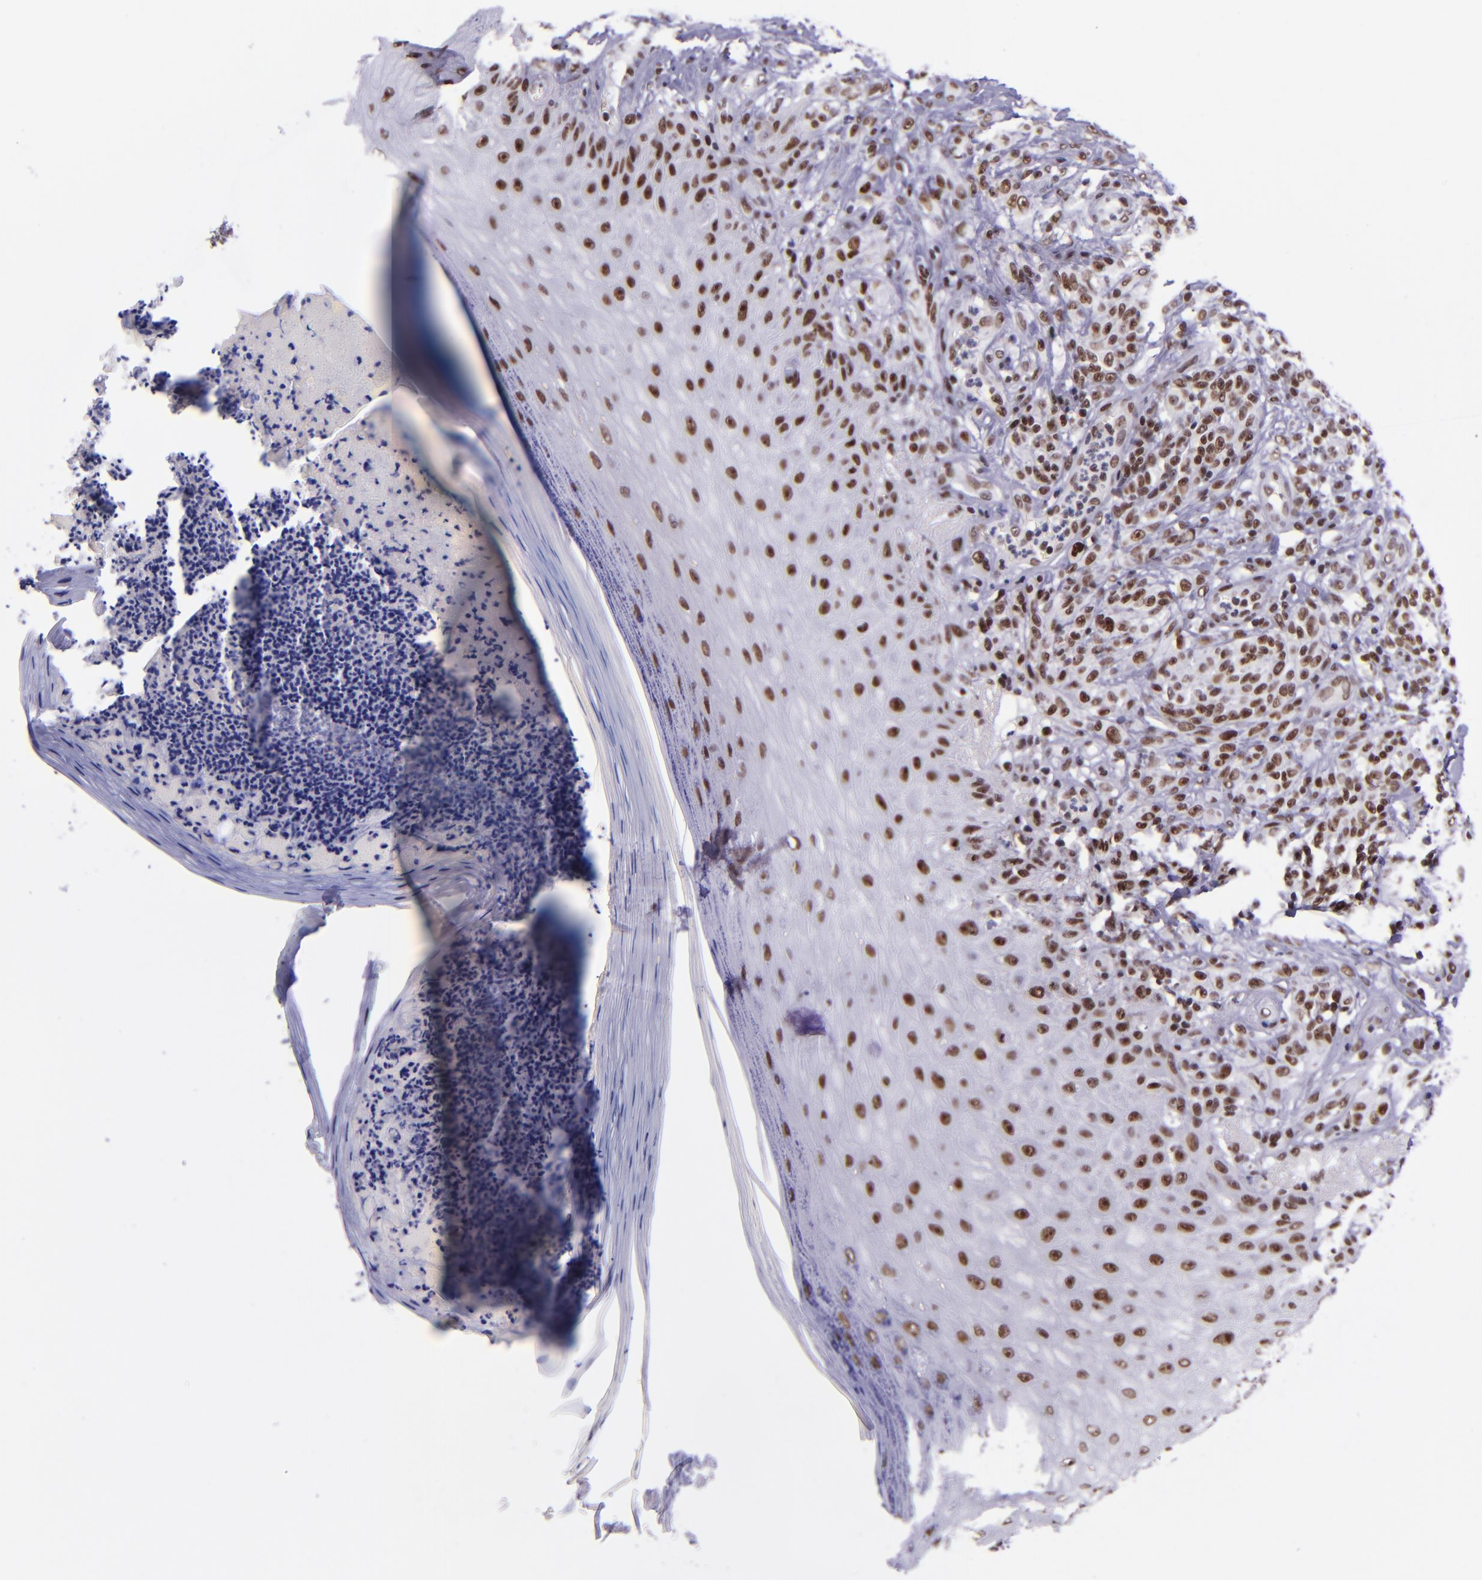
{"staining": {"intensity": "moderate", "quantity": "25%-75%", "location": "nuclear"}, "tissue": "melanoma", "cell_type": "Tumor cells", "image_type": "cancer", "snomed": [{"axis": "morphology", "description": "Malignant melanoma, NOS"}, {"axis": "topography", "description": "Skin"}], "caption": "Immunohistochemical staining of human malignant melanoma exhibits moderate nuclear protein staining in about 25%-75% of tumor cells. (brown staining indicates protein expression, while blue staining denotes nuclei).", "gene": "GPKOW", "patient": {"sex": "male", "age": 57}}